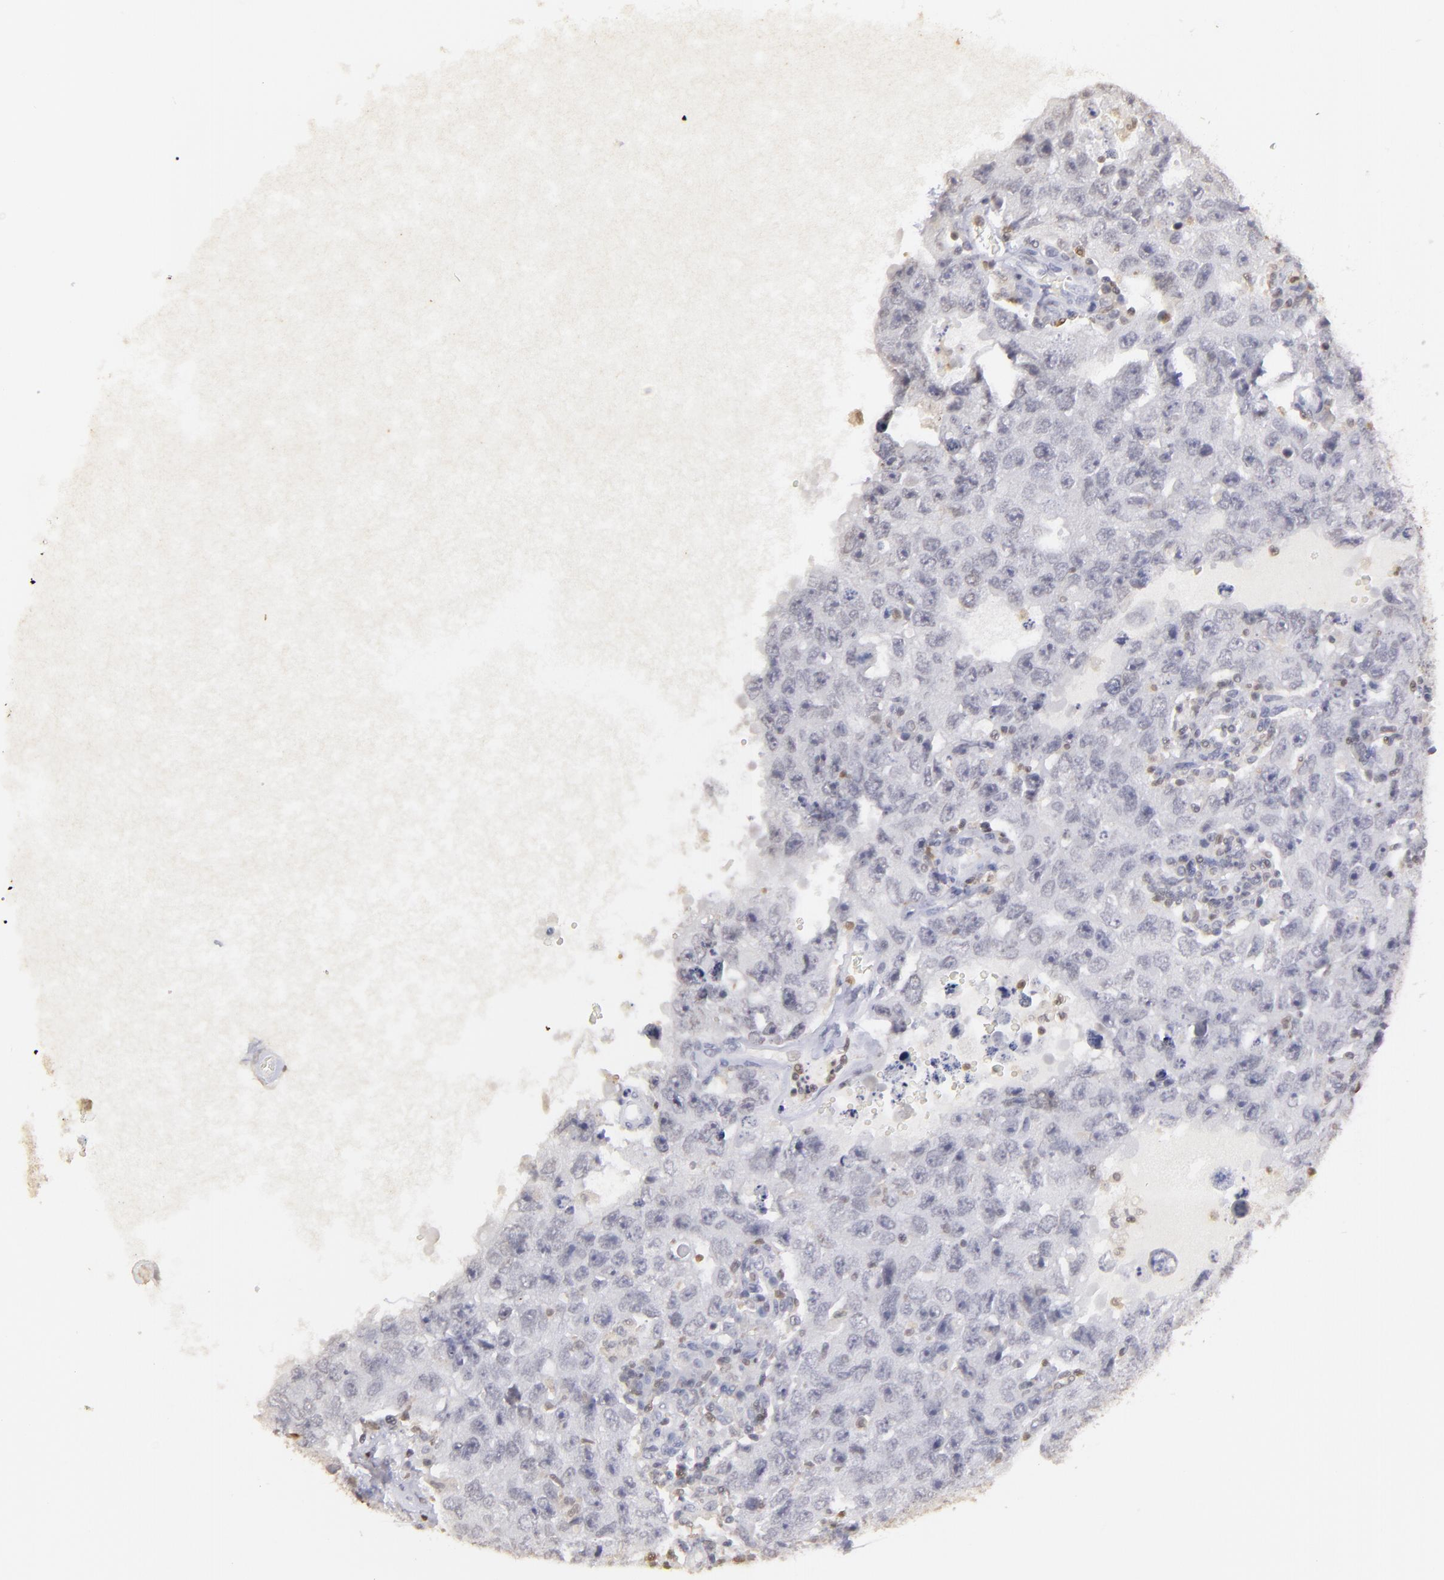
{"staining": {"intensity": "negative", "quantity": "none", "location": "none"}, "tissue": "testis cancer", "cell_type": "Tumor cells", "image_type": "cancer", "snomed": [{"axis": "morphology", "description": "Carcinoma, Embryonal, NOS"}, {"axis": "topography", "description": "Testis"}], "caption": "DAB immunohistochemical staining of human testis cancer (embryonal carcinoma) displays no significant staining in tumor cells.", "gene": "S100A2", "patient": {"sex": "male", "age": 26}}